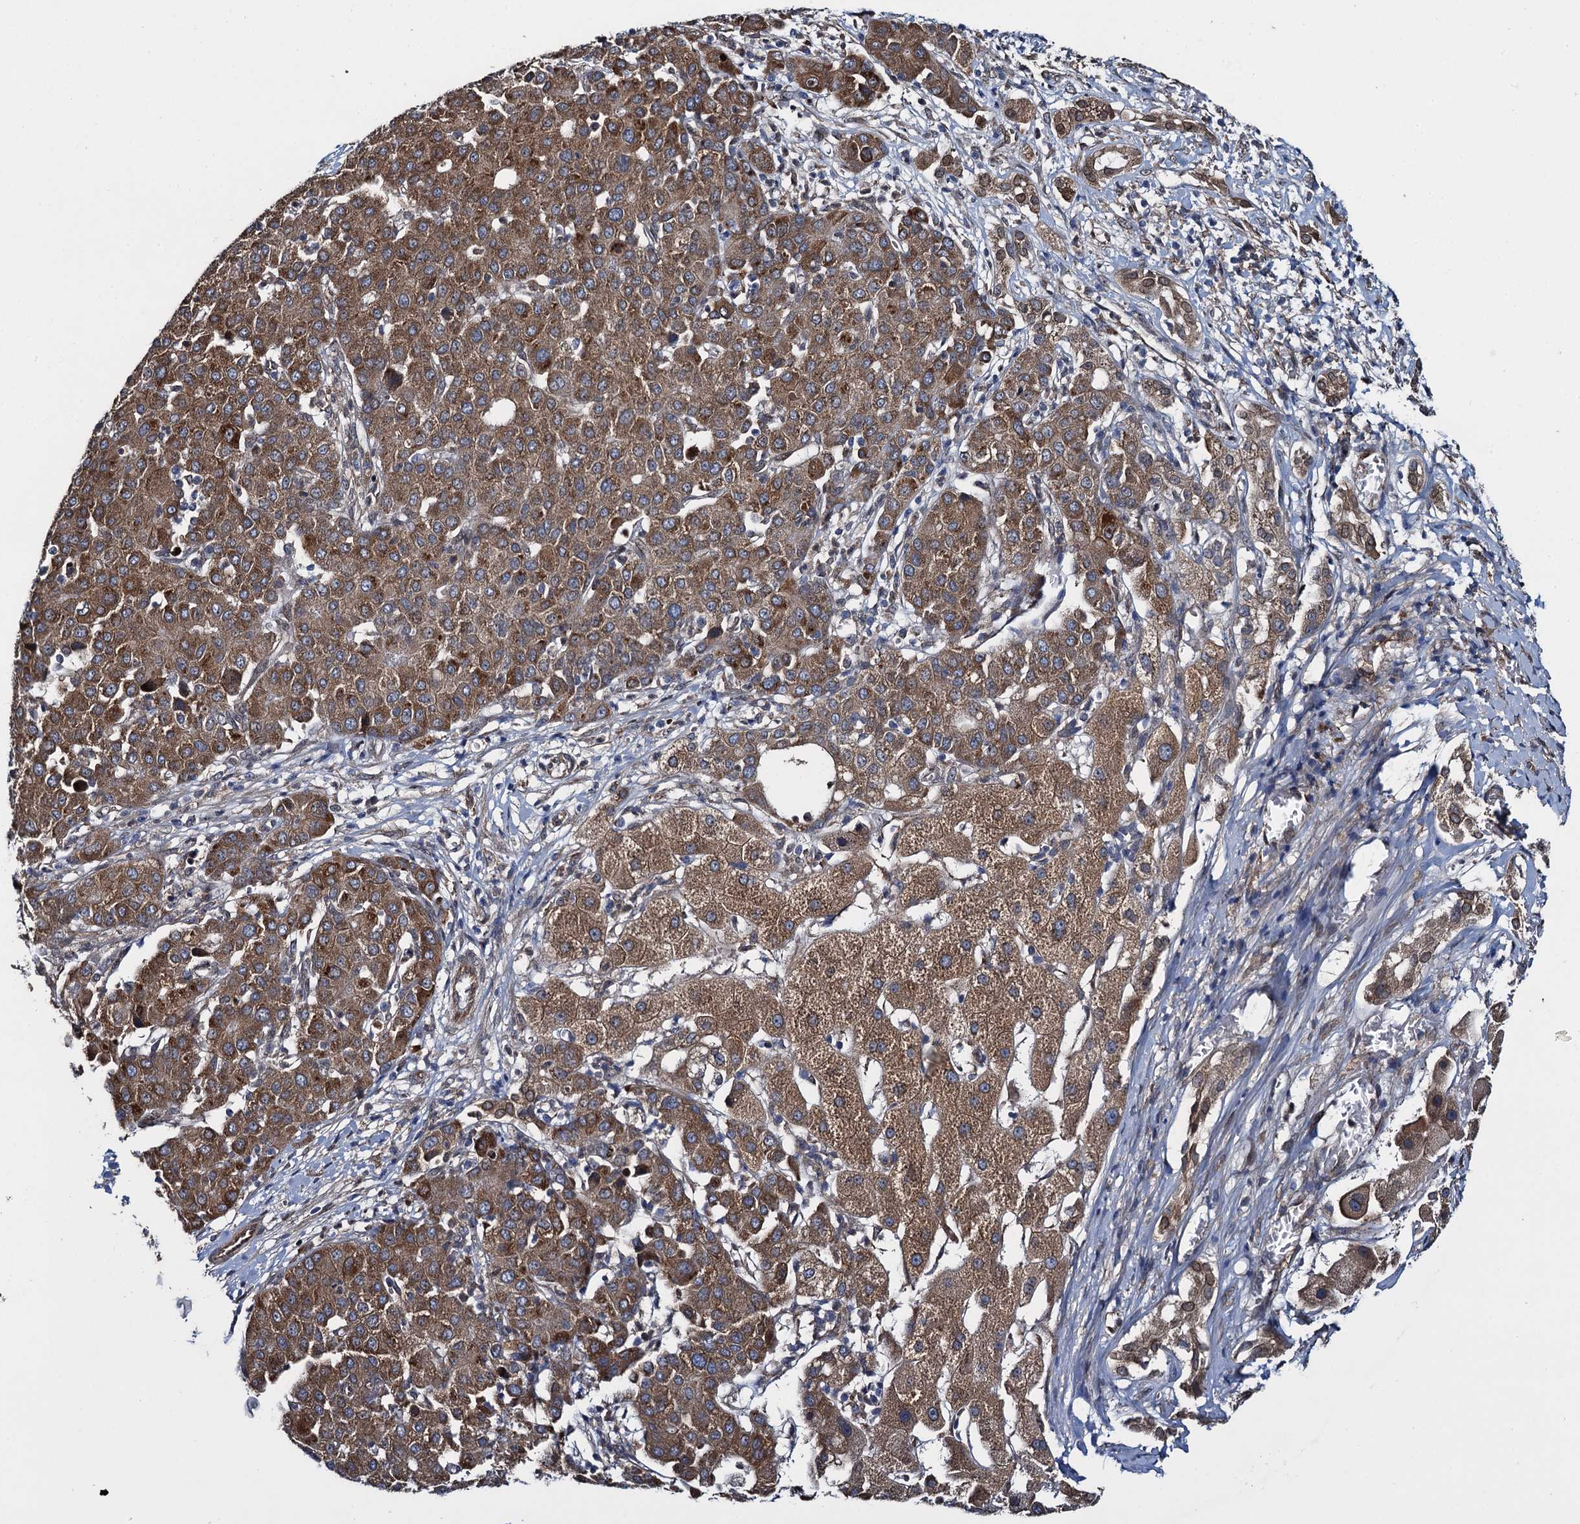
{"staining": {"intensity": "moderate", "quantity": ">75%", "location": "cytoplasmic/membranous,nuclear"}, "tissue": "liver cancer", "cell_type": "Tumor cells", "image_type": "cancer", "snomed": [{"axis": "morphology", "description": "Carcinoma, Hepatocellular, NOS"}, {"axis": "topography", "description": "Liver"}], "caption": "Protein staining shows moderate cytoplasmic/membranous and nuclear positivity in approximately >75% of tumor cells in liver cancer (hepatocellular carcinoma).", "gene": "EVX2", "patient": {"sex": "male", "age": 65}}